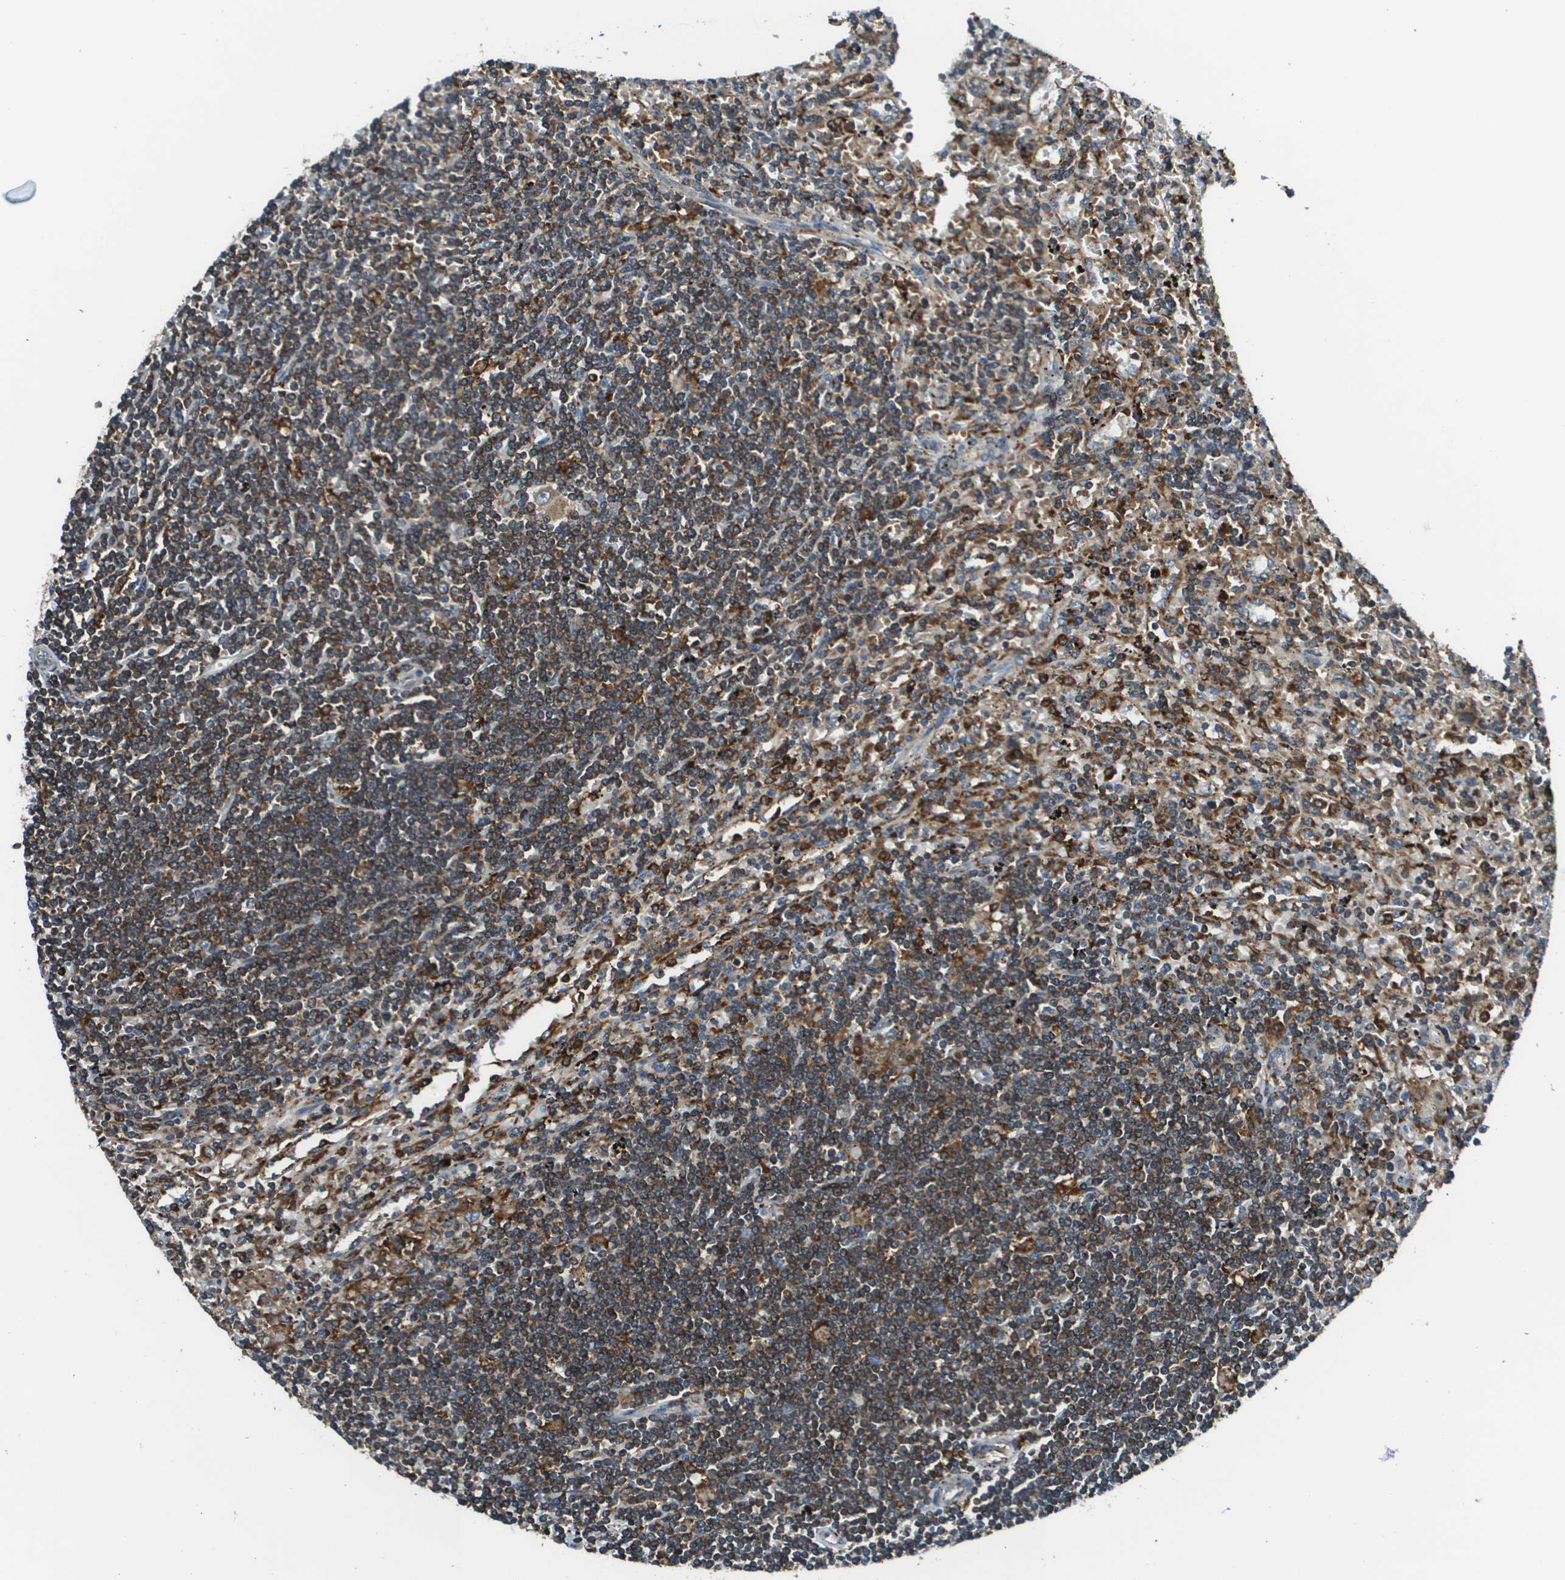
{"staining": {"intensity": "moderate", "quantity": "25%-75%", "location": "cytoplasmic/membranous"}, "tissue": "lymphoma", "cell_type": "Tumor cells", "image_type": "cancer", "snomed": [{"axis": "morphology", "description": "Malignant lymphoma, non-Hodgkin's type, Low grade"}, {"axis": "topography", "description": "Spleen"}], "caption": "Immunohistochemistry (IHC) histopathology image of malignant lymphoma, non-Hodgkin's type (low-grade) stained for a protein (brown), which shows medium levels of moderate cytoplasmic/membranous expression in about 25%-75% of tumor cells.", "gene": "CNPY3", "patient": {"sex": "male", "age": 76}}